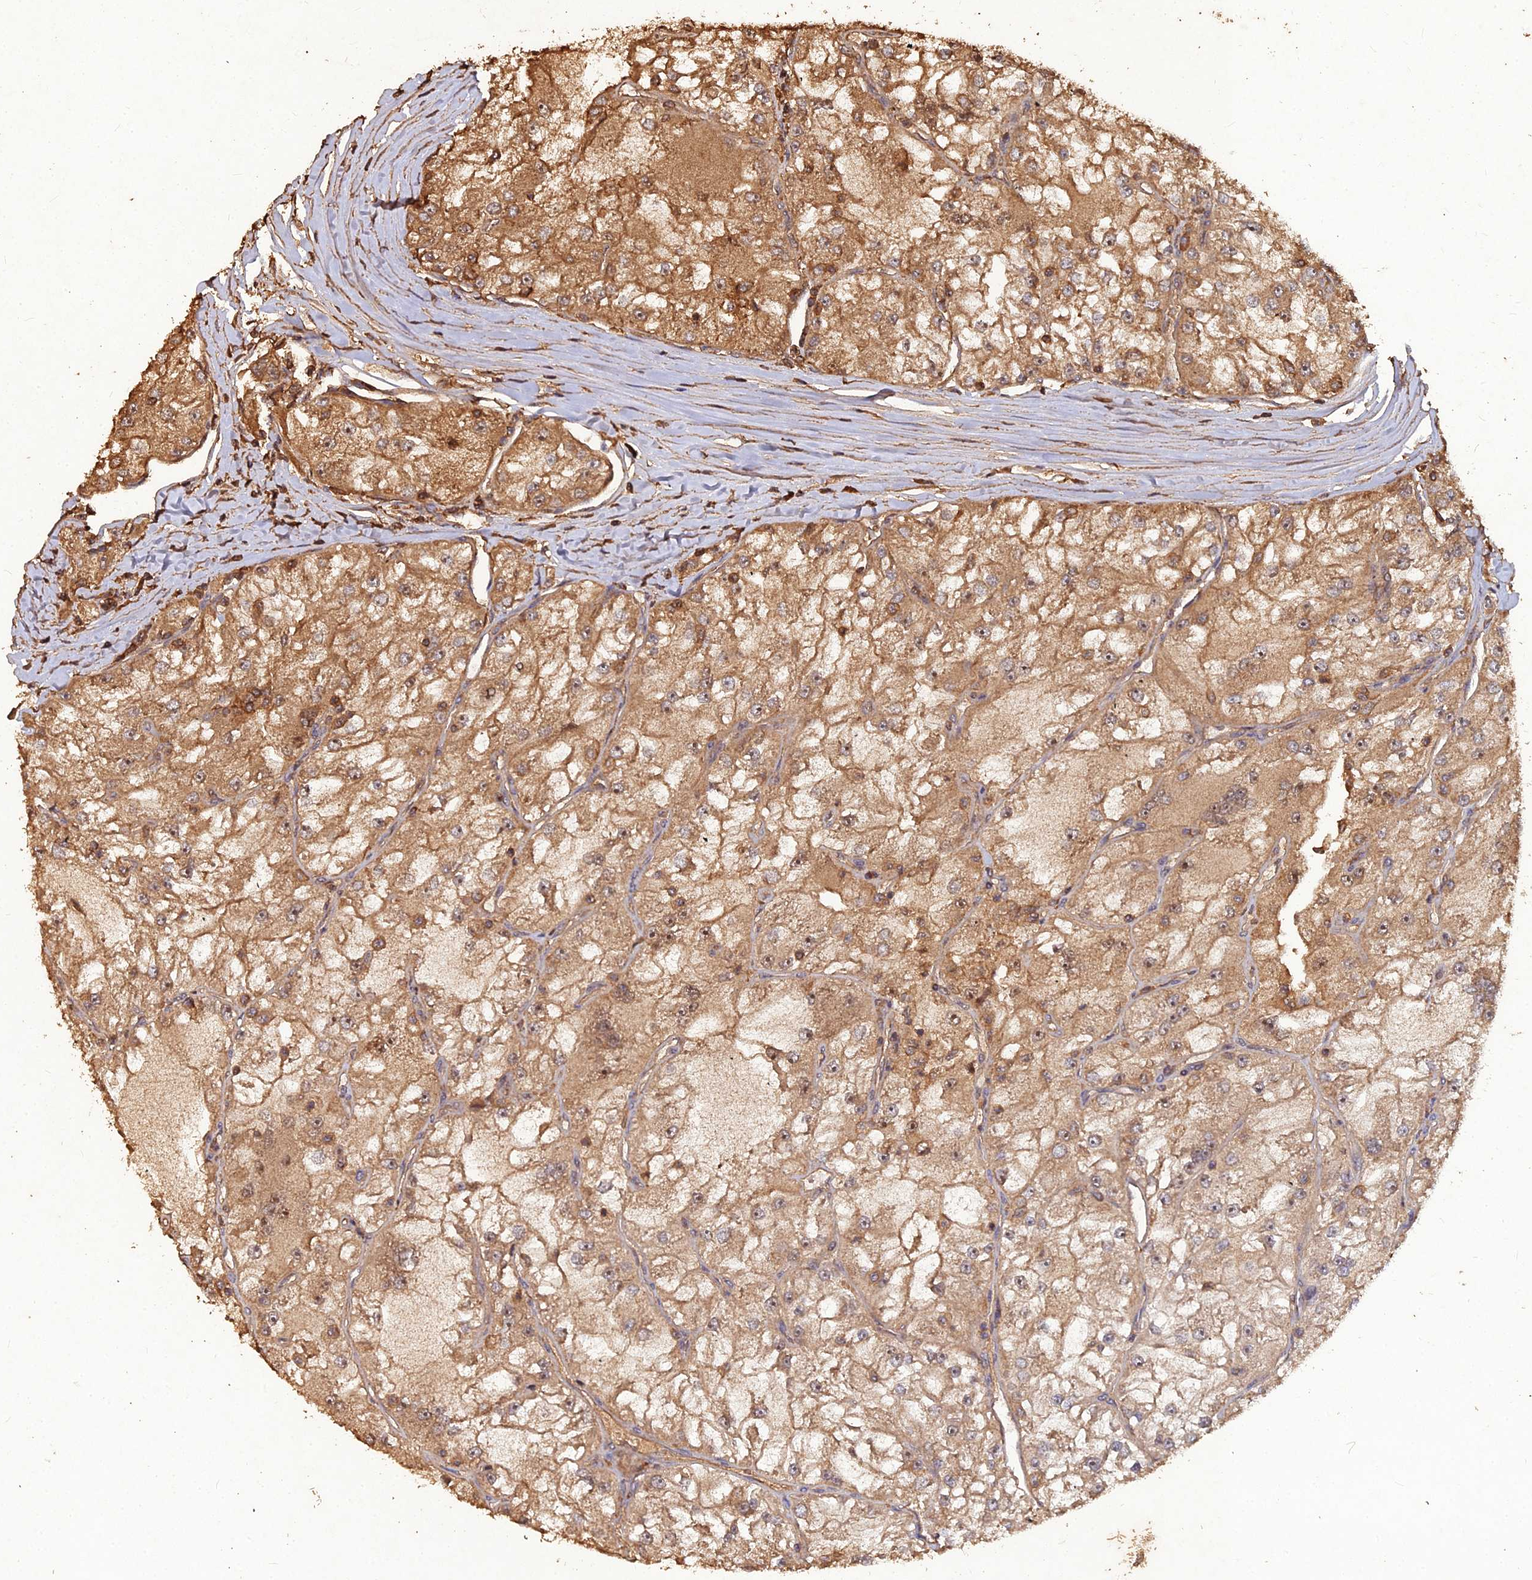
{"staining": {"intensity": "moderate", "quantity": ">75%", "location": "cytoplasmic/membranous,nuclear"}, "tissue": "renal cancer", "cell_type": "Tumor cells", "image_type": "cancer", "snomed": [{"axis": "morphology", "description": "Adenocarcinoma, NOS"}, {"axis": "topography", "description": "Kidney"}], "caption": "A histopathology image of human renal cancer stained for a protein exhibits moderate cytoplasmic/membranous and nuclear brown staining in tumor cells. (Brightfield microscopy of DAB IHC at high magnification).", "gene": "SYMPK", "patient": {"sex": "female", "age": 72}}